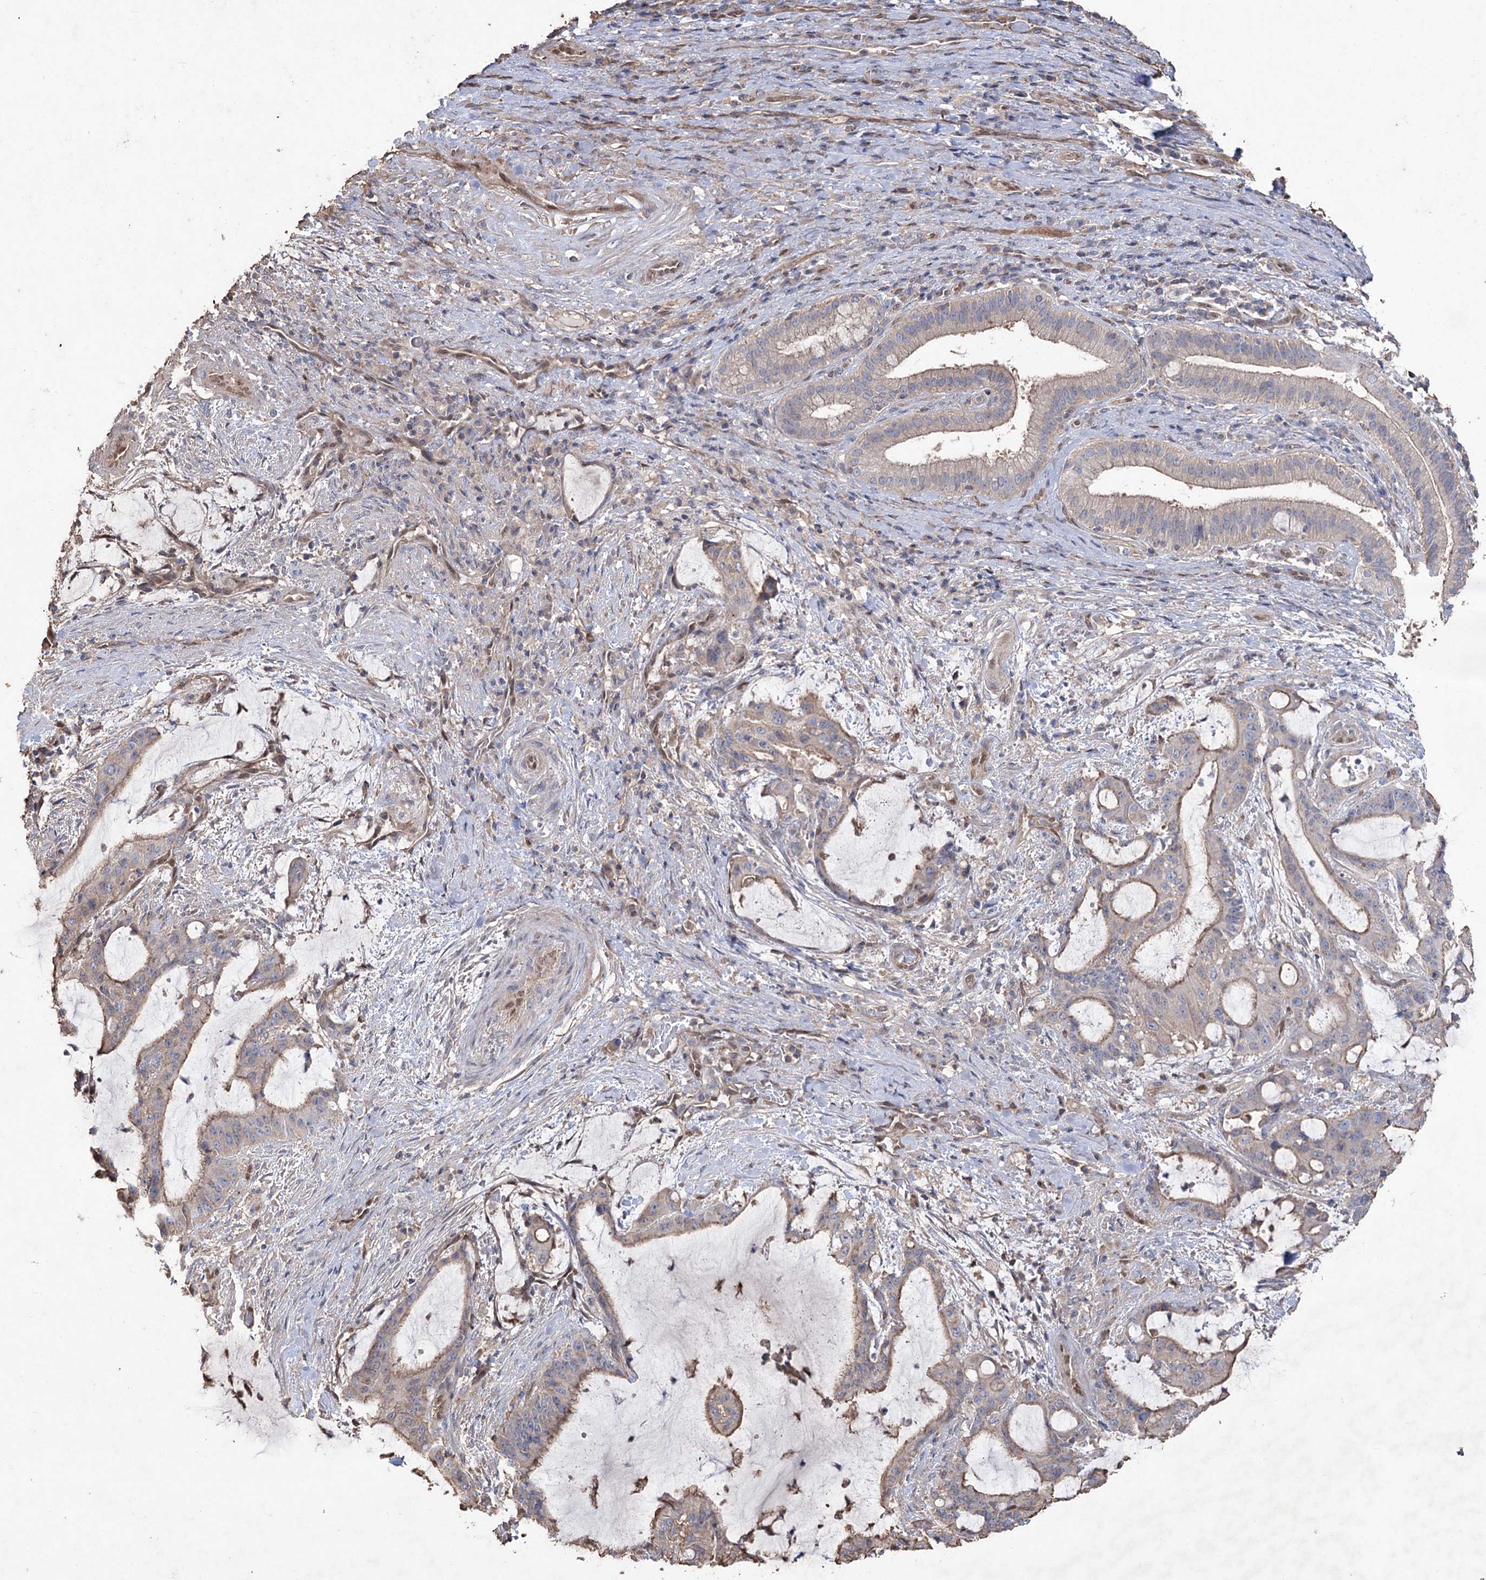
{"staining": {"intensity": "weak", "quantity": "25%-75%", "location": "cytoplasmic/membranous"}, "tissue": "liver cancer", "cell_type": "Tumor cells", "image_type": "cancer", "snomed": [{"axis": "morphology", "description": "Normal tissue, NOS"}, {"axis": "morphology", "description": "Cholangiocarcinoma"}, {"axis": "topography", "description": "Liver"}, {"axis": "topography", "description": "Peripheral nerve tissue"}], "caption": "Liver cancer (cholangiocarcinoma) was stained to show a protein in brown. There is low levels of weak cytoplasmic/membranous staining in about 25%-75% of tumor cells. Using DAB (3,3'-diaminobenzidine) (brown) and hematoxylin (blue) stains, captured at high magnification using brightfield microscopy.", "gene": "FAM13B", "patient": {"sex": "female", "age": 73}}